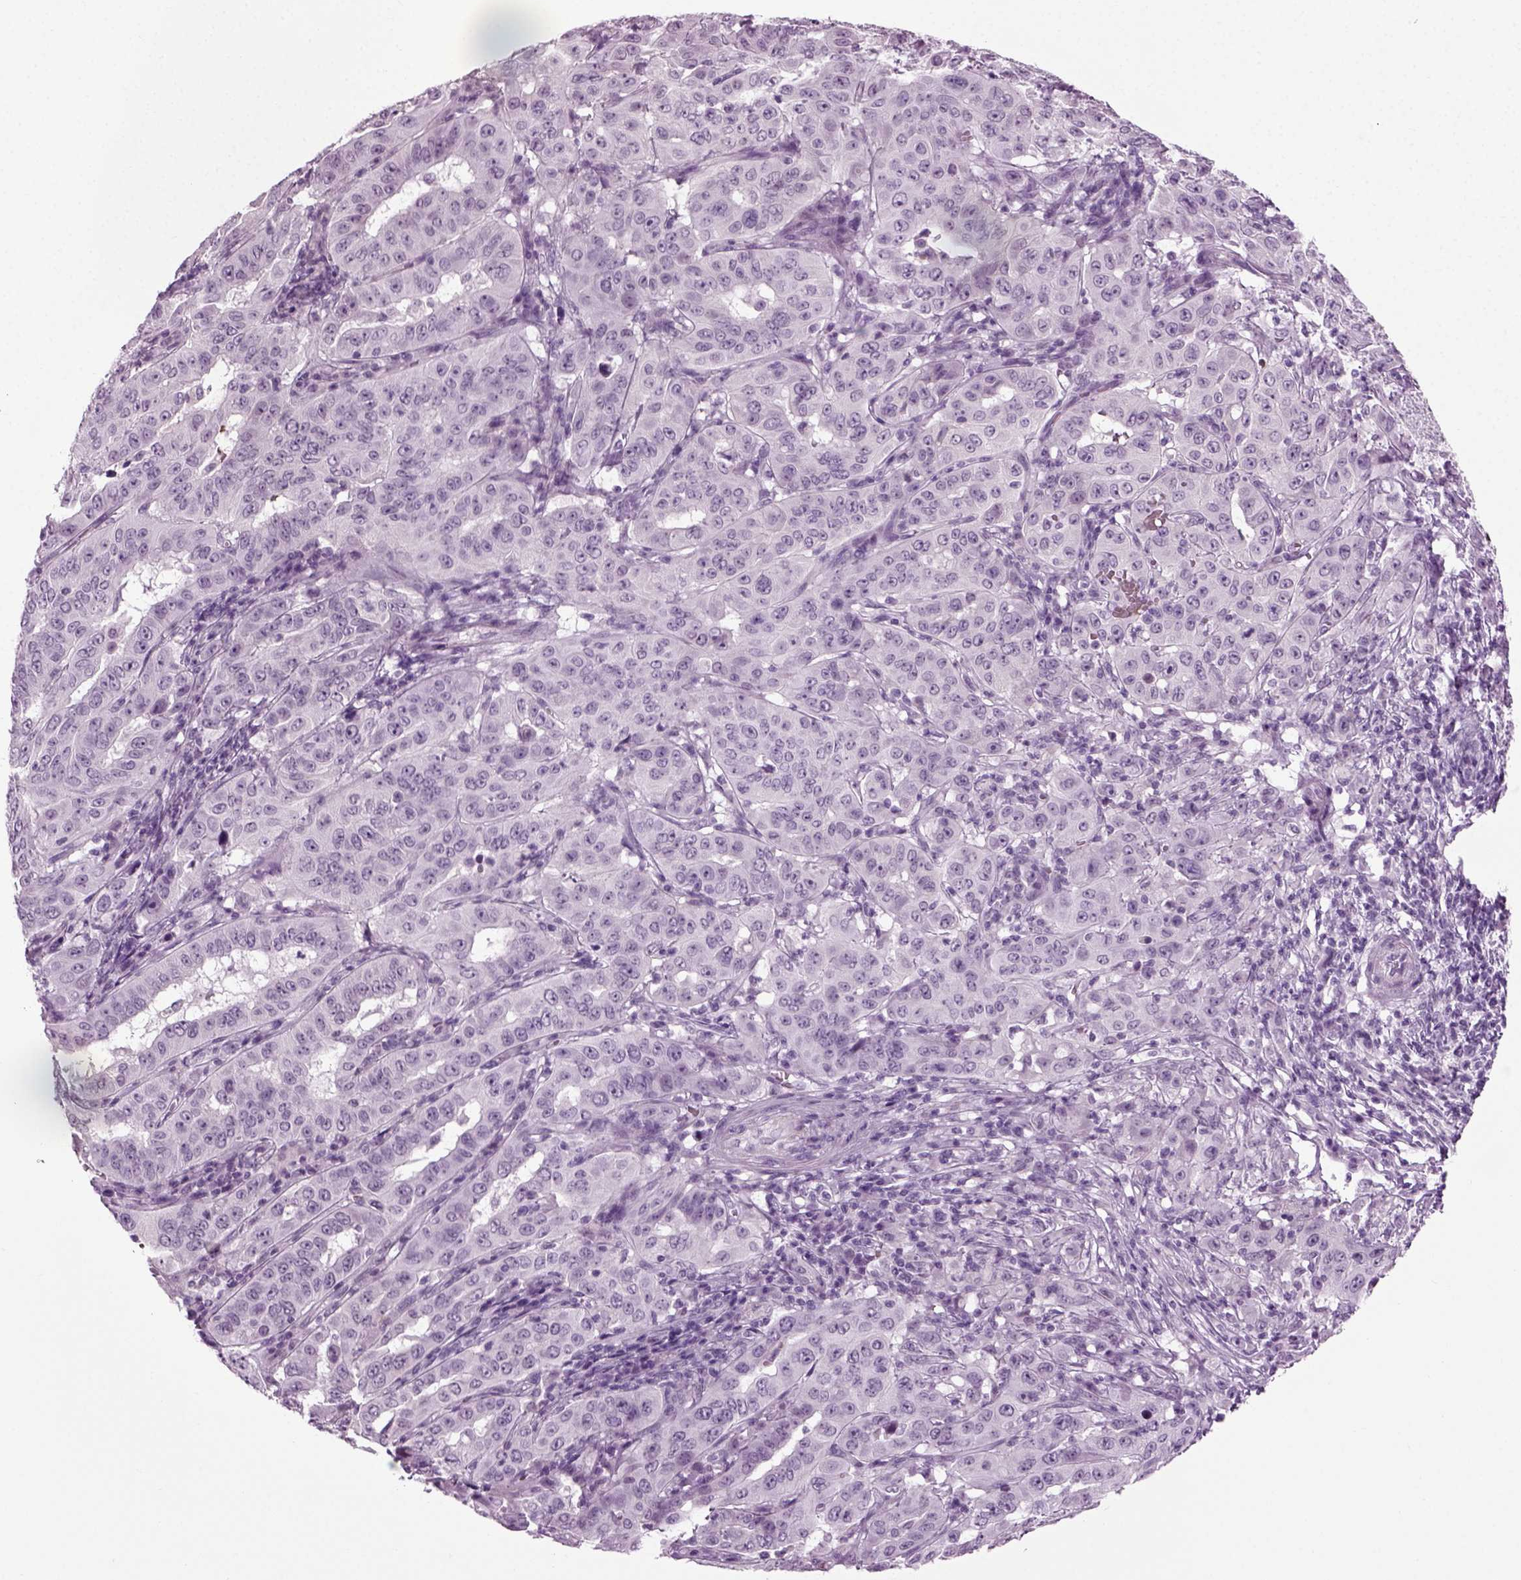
{"staining": {"intensity": "negative", "quantity": "none", "location": "none"}, "tissue": "pancreatic cancer", "cell_type": "Tumor cells", "image_type": "cancer", "snomed": [{"axis": "morphology", "description": "Adenocarcinoma, NOS"}, {"axis": "topography", "description": "Pancreas"}], "caption": "Human adenocarcinoma (pancreatic) stained for a protein using immunohistochemistry (IHC) demonstrates no positivity in tumor cells.", "gene": "ZC2HC1C", "patient": {"sex": "male", "age": 63}}